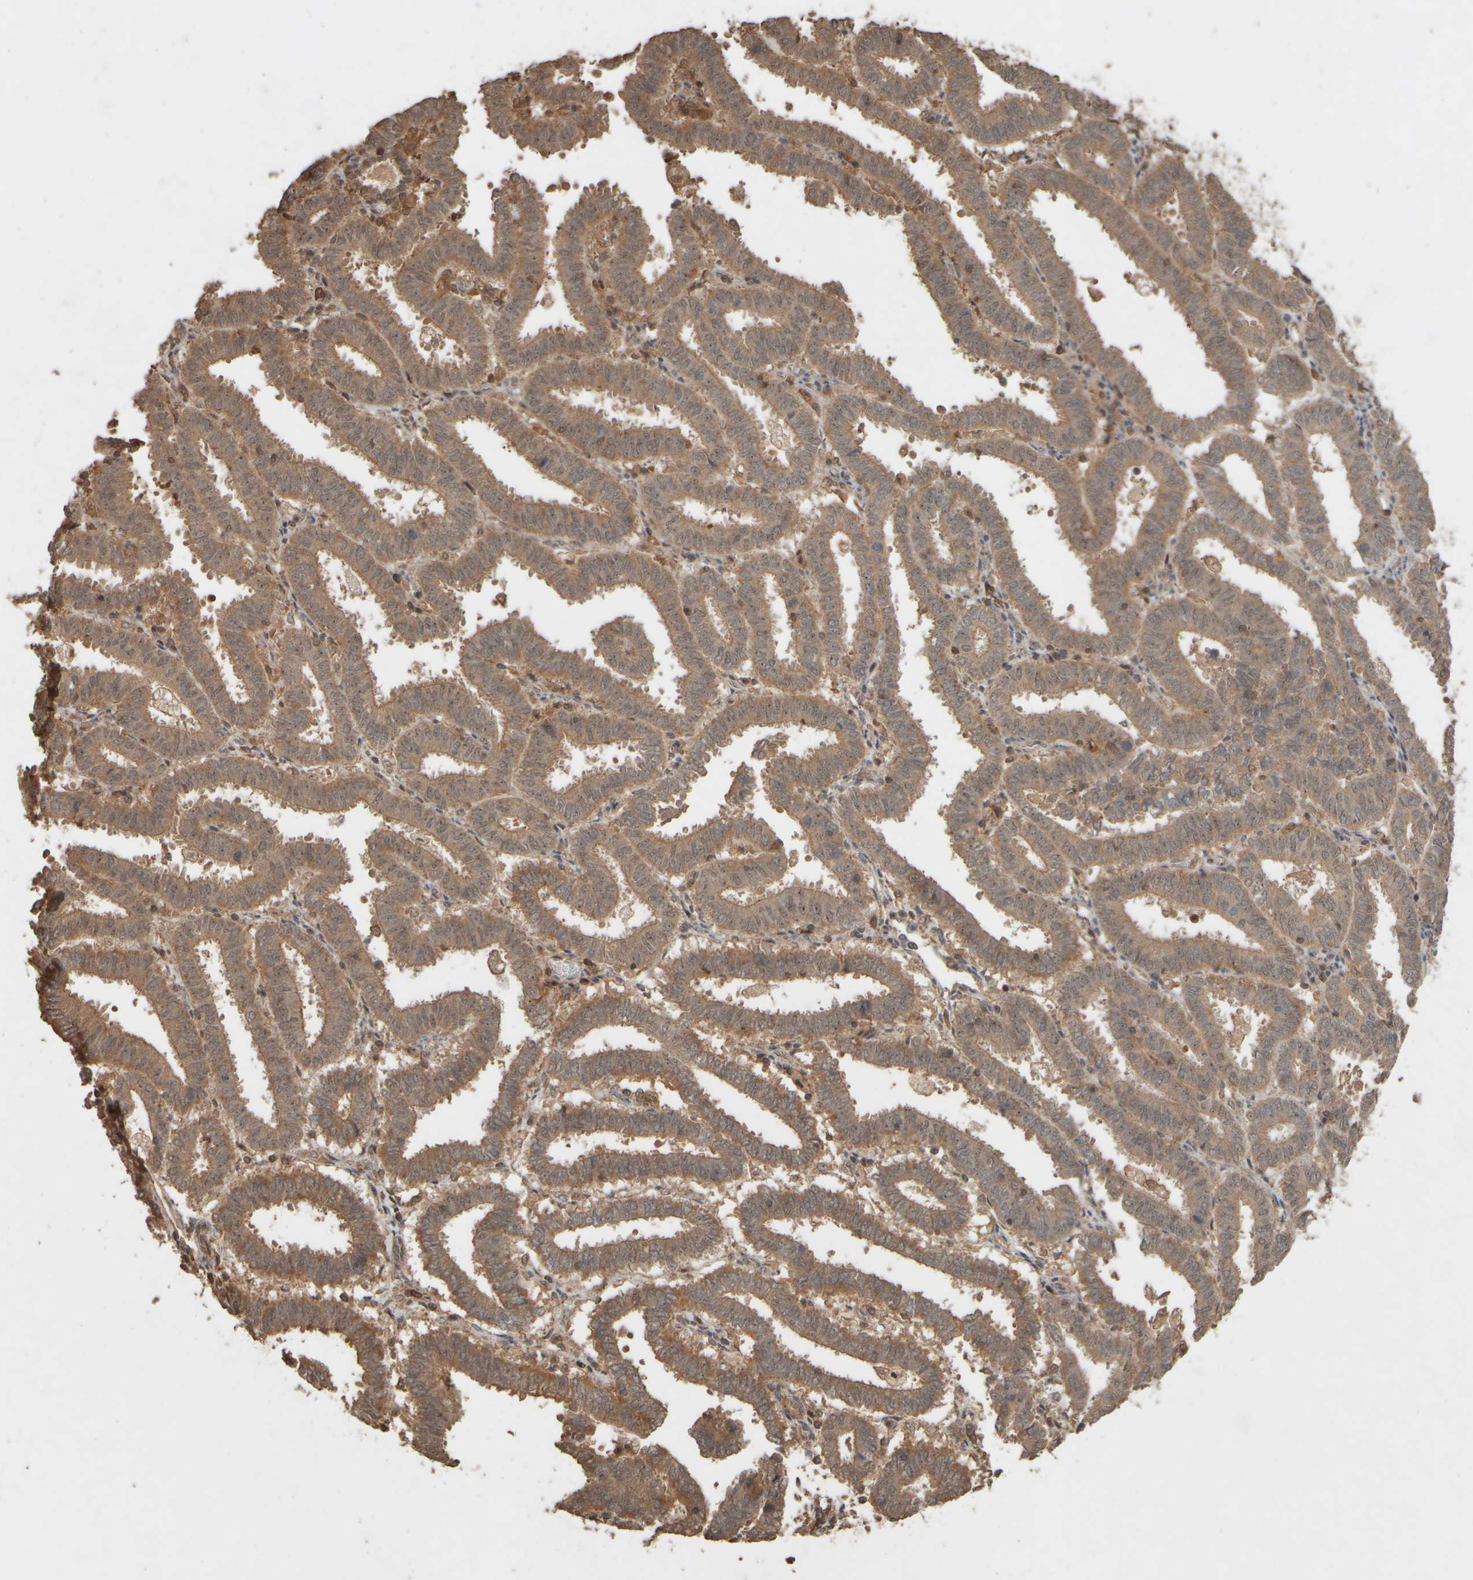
{"staining": {"intensity": "moderate", "quantity": ">75%", "location": "cytoplasmic/membranous,nuclear"}, "tissue": "endometrial cancer", "cell_type": "Tumor cells", "image_type": "cancer", "snomed": [{"axis": "morphology", "description": "Adenocarcinoma, NOS"}, {"axis": "topography", "description": "Uterus"}], "caption": "The immunohistochemical stain labels moderate cytoplasmic/membranous and nuclear staining in tumor cells of endometrial cancer (adenocarcinoma) tissue.", "gene": "SPHK1", "patient": {"sex": "female", "age": 83}}